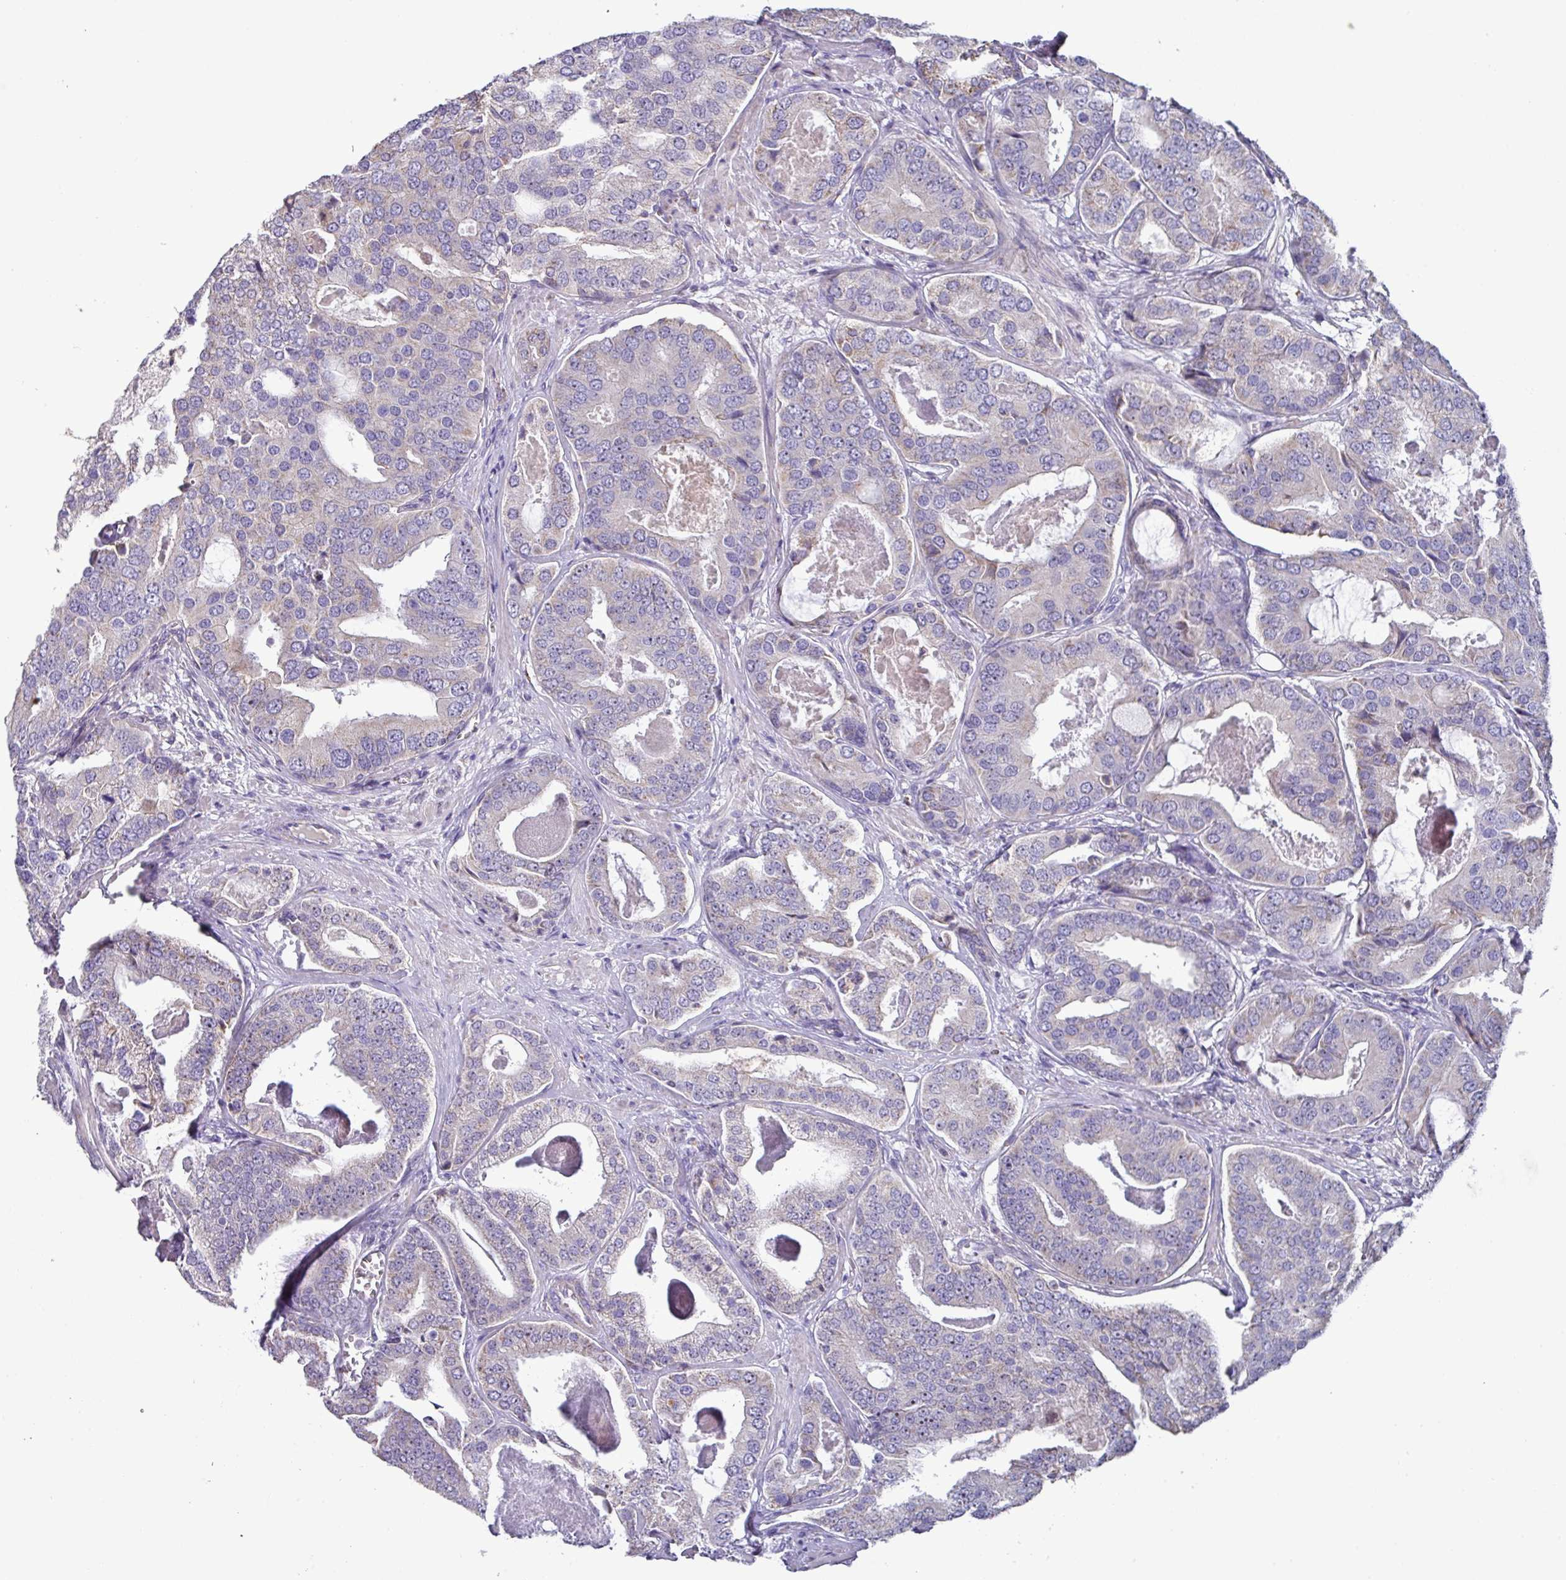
{"staining": {"intensity": "moderate", "quantity": "<25%", "location": "cytoplasmic/membranous"}, "tissue": "prostate cancer", "cell_type": "Tumor cells", "image_type": "cancer", "snomed": [{"axis": "morphology", "description": "Adenocarcinoma, High grade"}, {"axis": "topography", "description": "Prostate"}], "caption": "High-magnification brightfield microscopy of prostate adenocarcinoma (high-grade) stained with DAB (3,3'-diaminobenzidine) (brown) and counterstained with hematoxylin (blue). tumor cells exhibit moderate cytoplasmic/membranous positivity is identified in approximately<25% of cells.", "gene": "MT-ND4", "patient": {"sex": "male", "age": 71}}